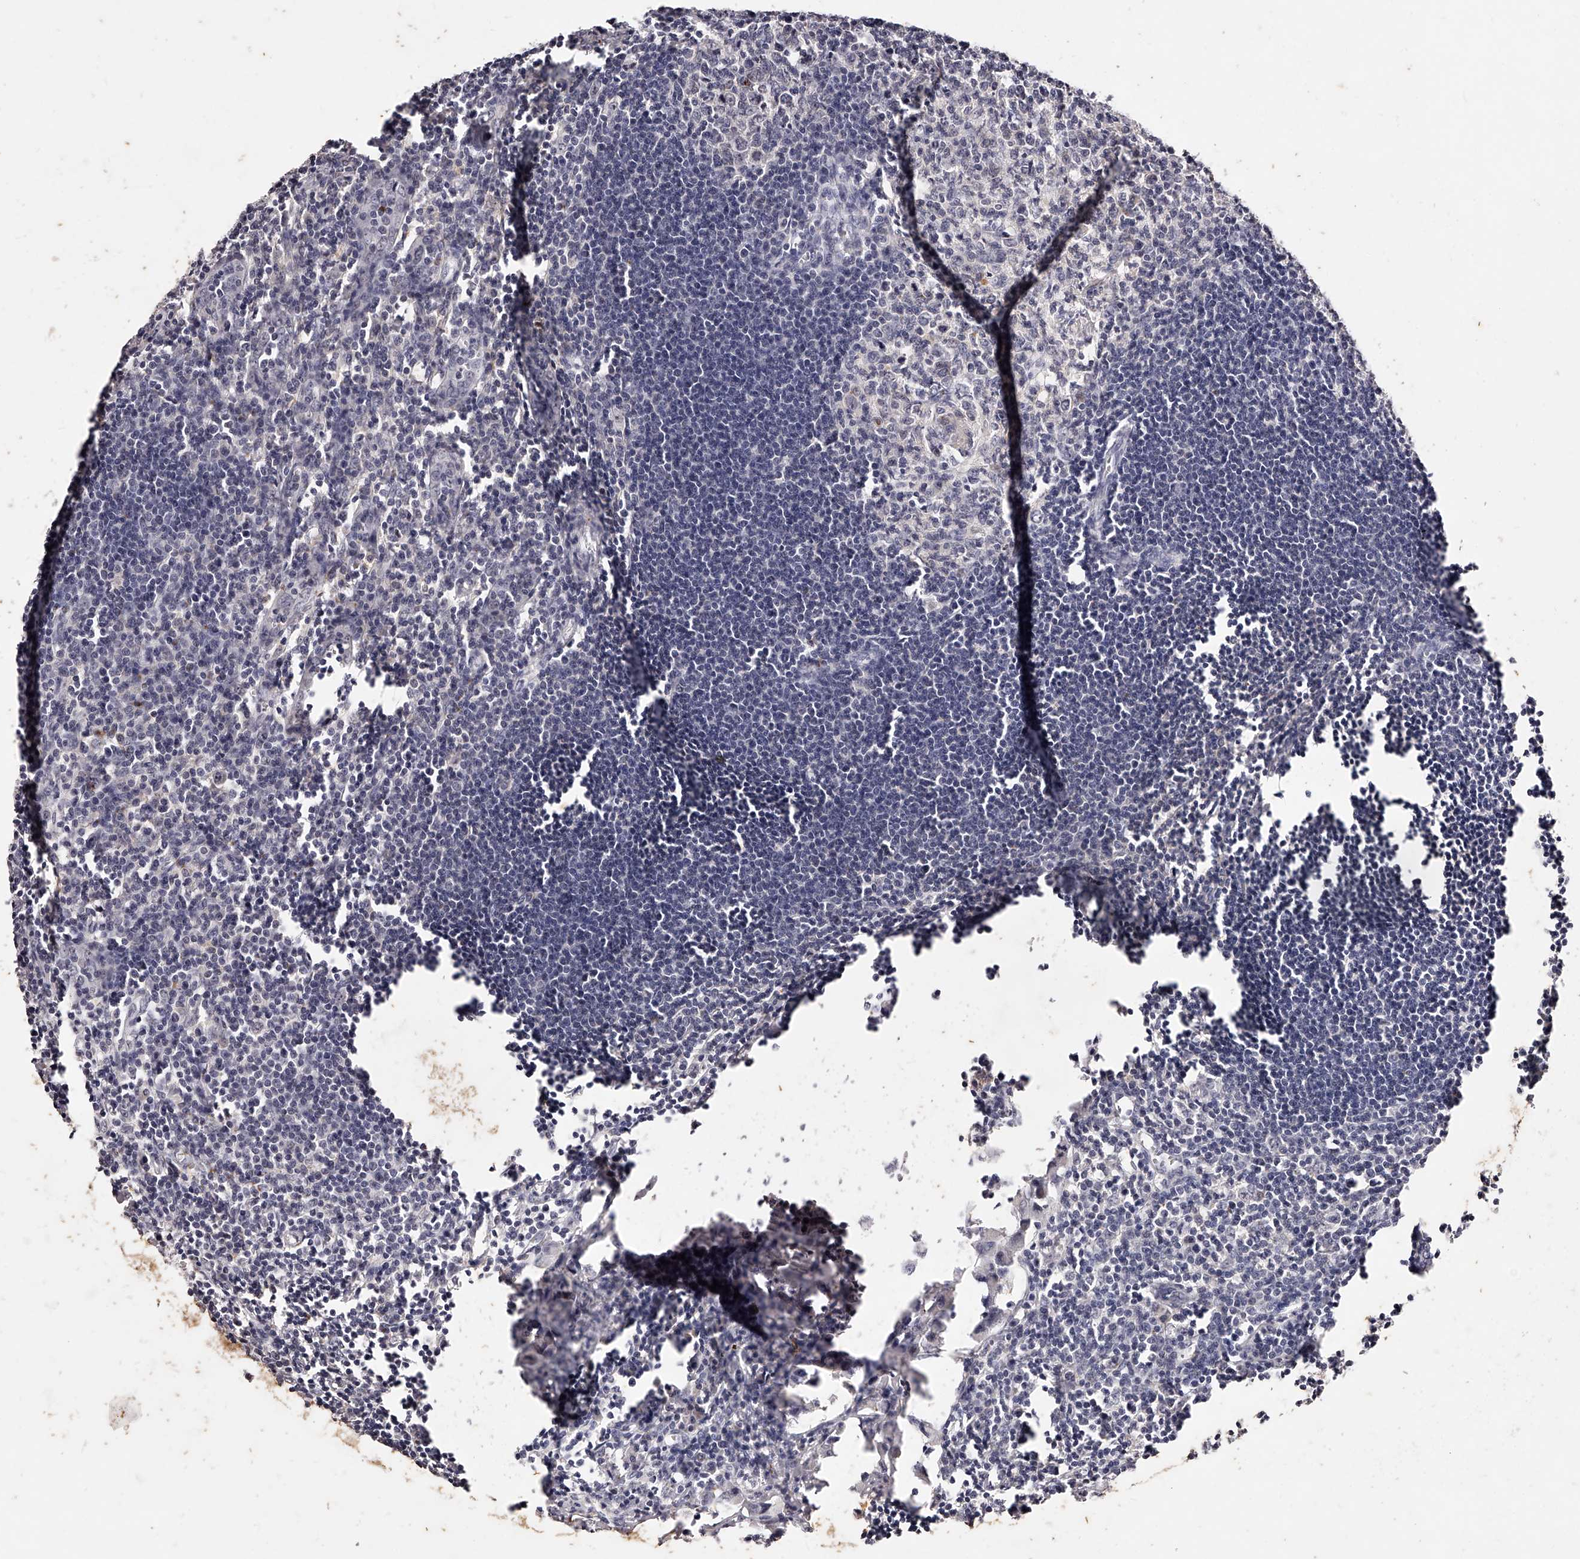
{"staining": {"intensity": "weak", "quantity": "<25%", "location": "cytoplasmic/membranous"}, "tissue": "lymph node", "cell_type": "Germinal center cells", "image_type": "normal", "snomed": [{"axis": "morphology", "description": "Normal tissue, NOS"}, {"axis": "morphology", "description": "Malignant melanoma, Metastatic site"}, {"axis": "topography", "description": "Lymph node"}], "caption": "Immunohistochemical staining of normal lymph node reveals no significant positivity in germinal center cells. Nuclei are stained in blue.", "gene": "PHACTR1", "patient": {"sex": "male", "age": 41}}